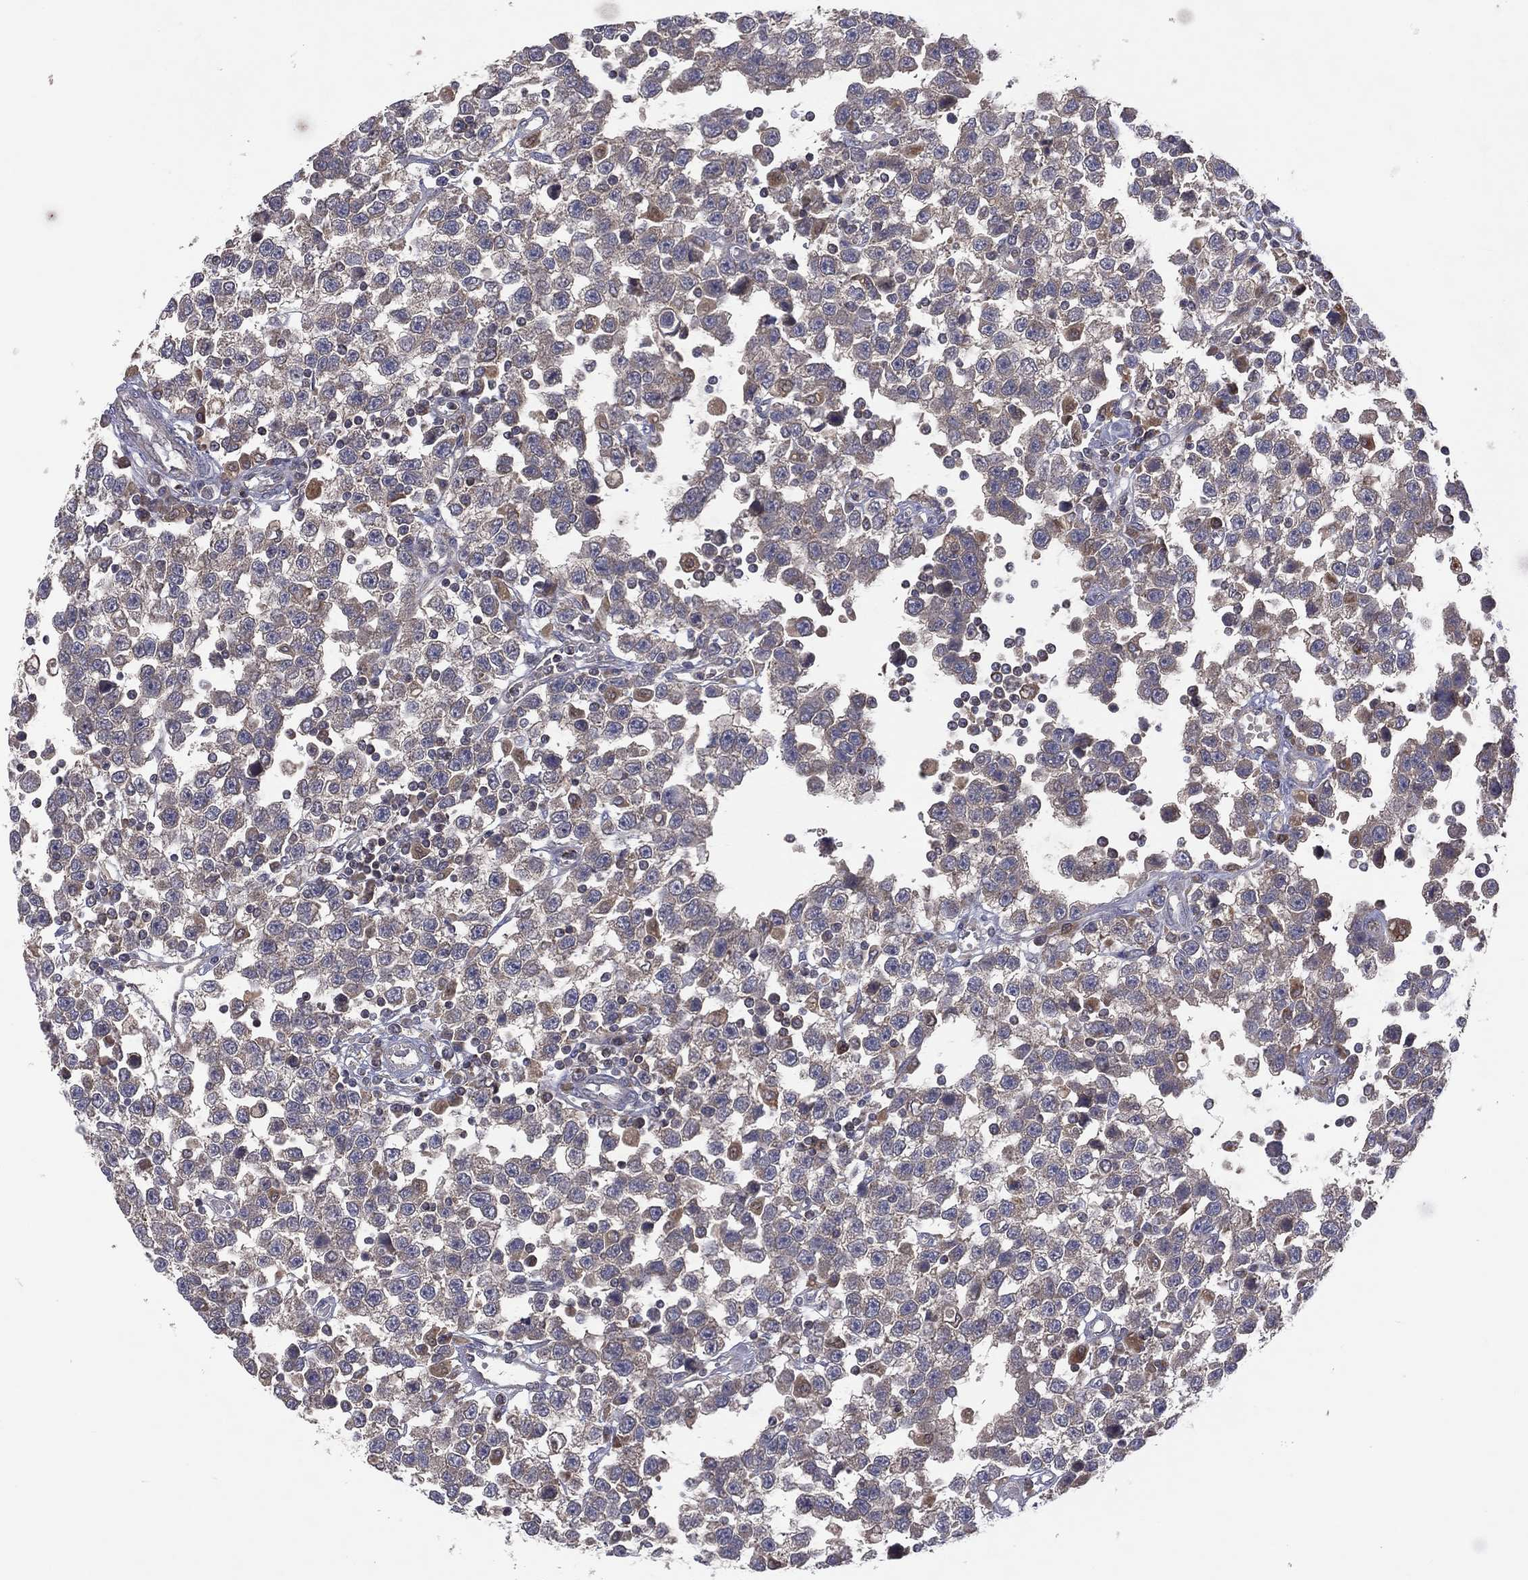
{"staining": {"intensity": "moderate", "quantity": "<25%", "location": "cytoplasmic/membranous,nuclear"}, "tissue": "testis cancer", "cell_type": "Tumor cells", "image_type": "cancer", "snomed": [{"axis": "morphology", "description": "Seminoma, NOS"}, {"axis": "topography", "description": "Testis"}], "caption": "About <25% of tumor cells in testis cancer (seminoma) display moderate cytoplasmic/membranous and nuclear protein expression as visualized by brown immunohistochemical staining.", "gene": "STARD3", "patient": {"sex": "male", "age": 34}}